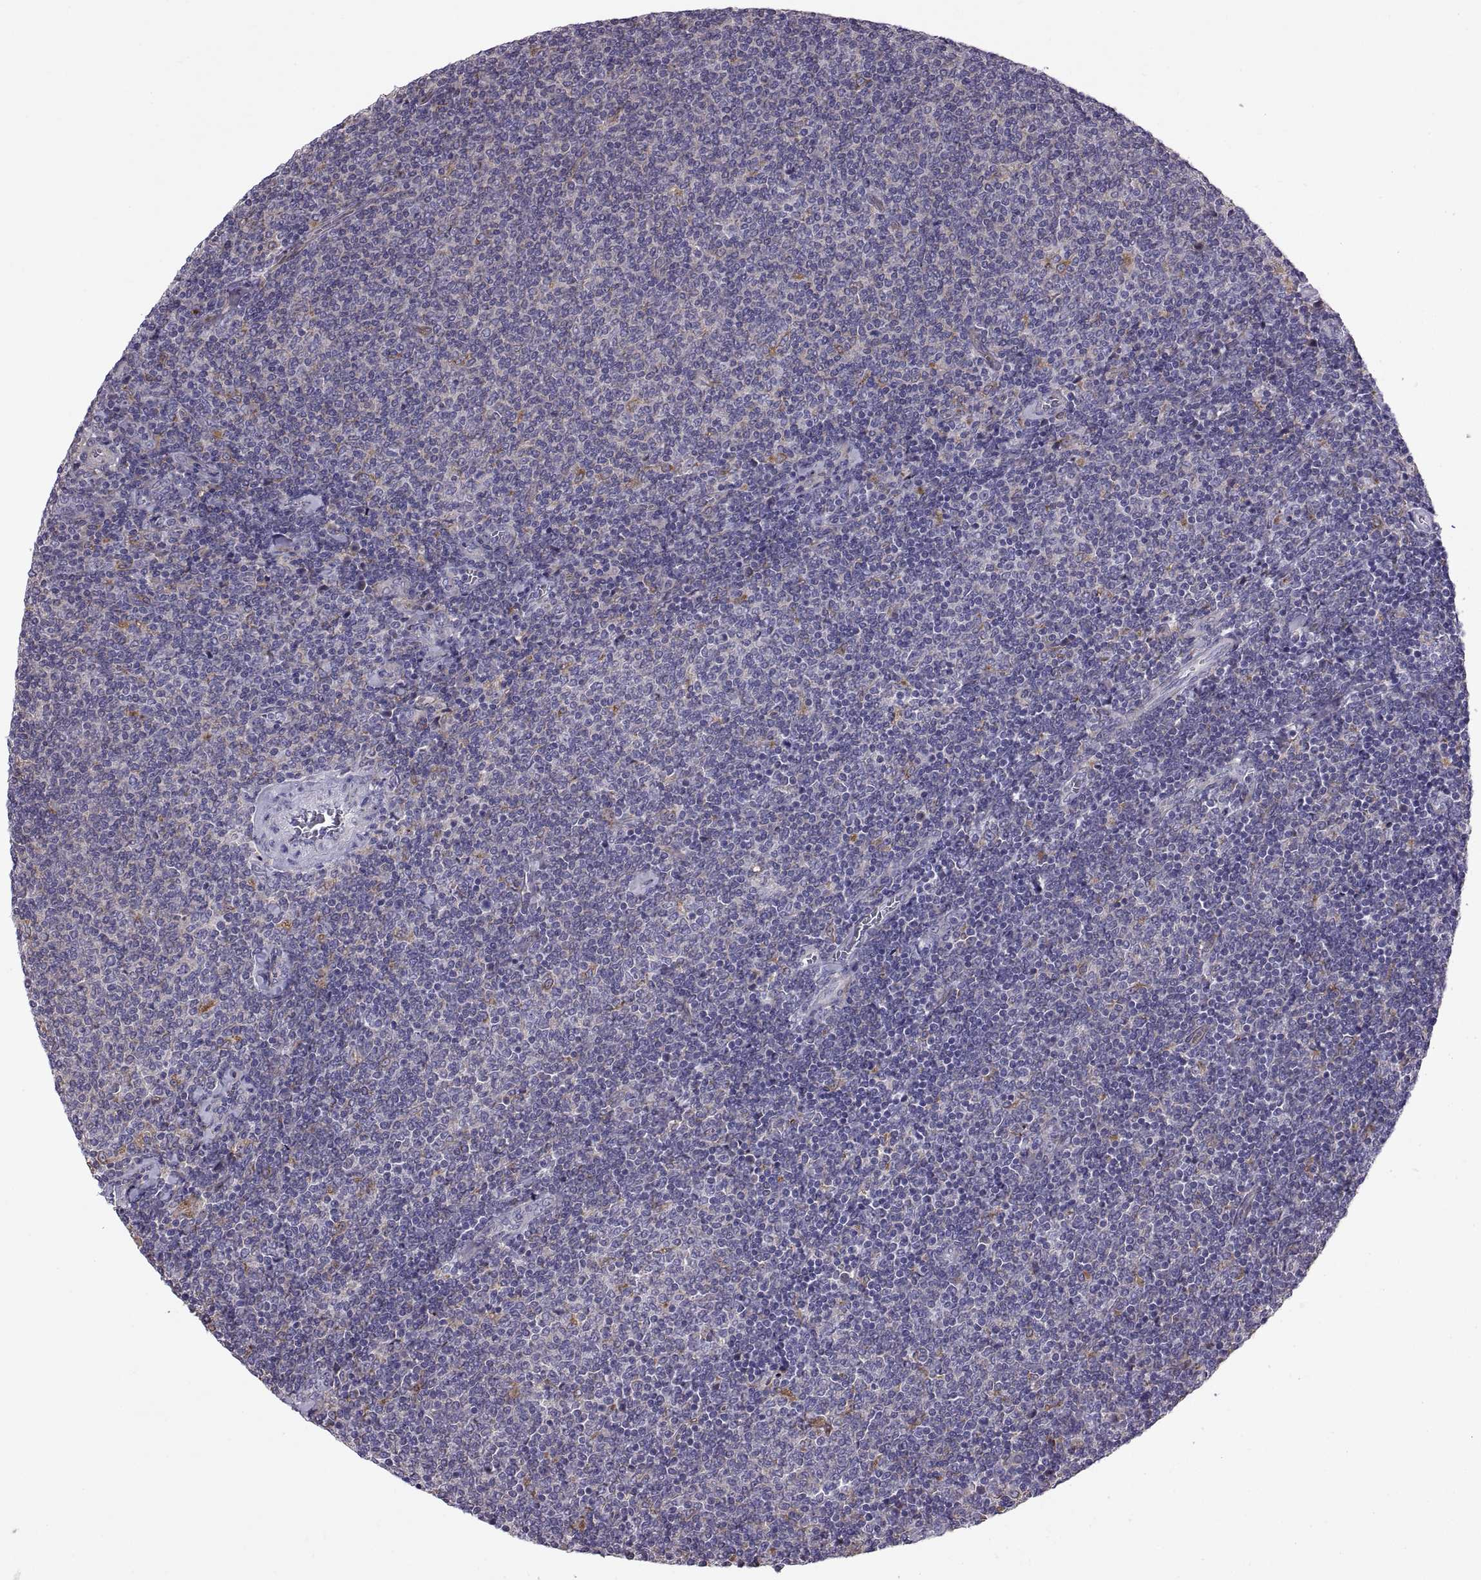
{"staining": {"intensity": "negative", "quantity": "none", "location": "none"}, "tissue": "lymphoma", "cell_type": "Tumor cells", "image_type": "cancer", "snomed": [{"axis": "morphology", "description": "Malignant lymphoma, non-Hodgkin's type, Low grade"}, {"axis": "topography", "description": "Lymph node"}], "caption": "Immunohistochemistry (IHC) of lymphoma displays no expression in tumor cells.", "gene": "ARSL", "patient": {"sex": "male", "age": 52}}